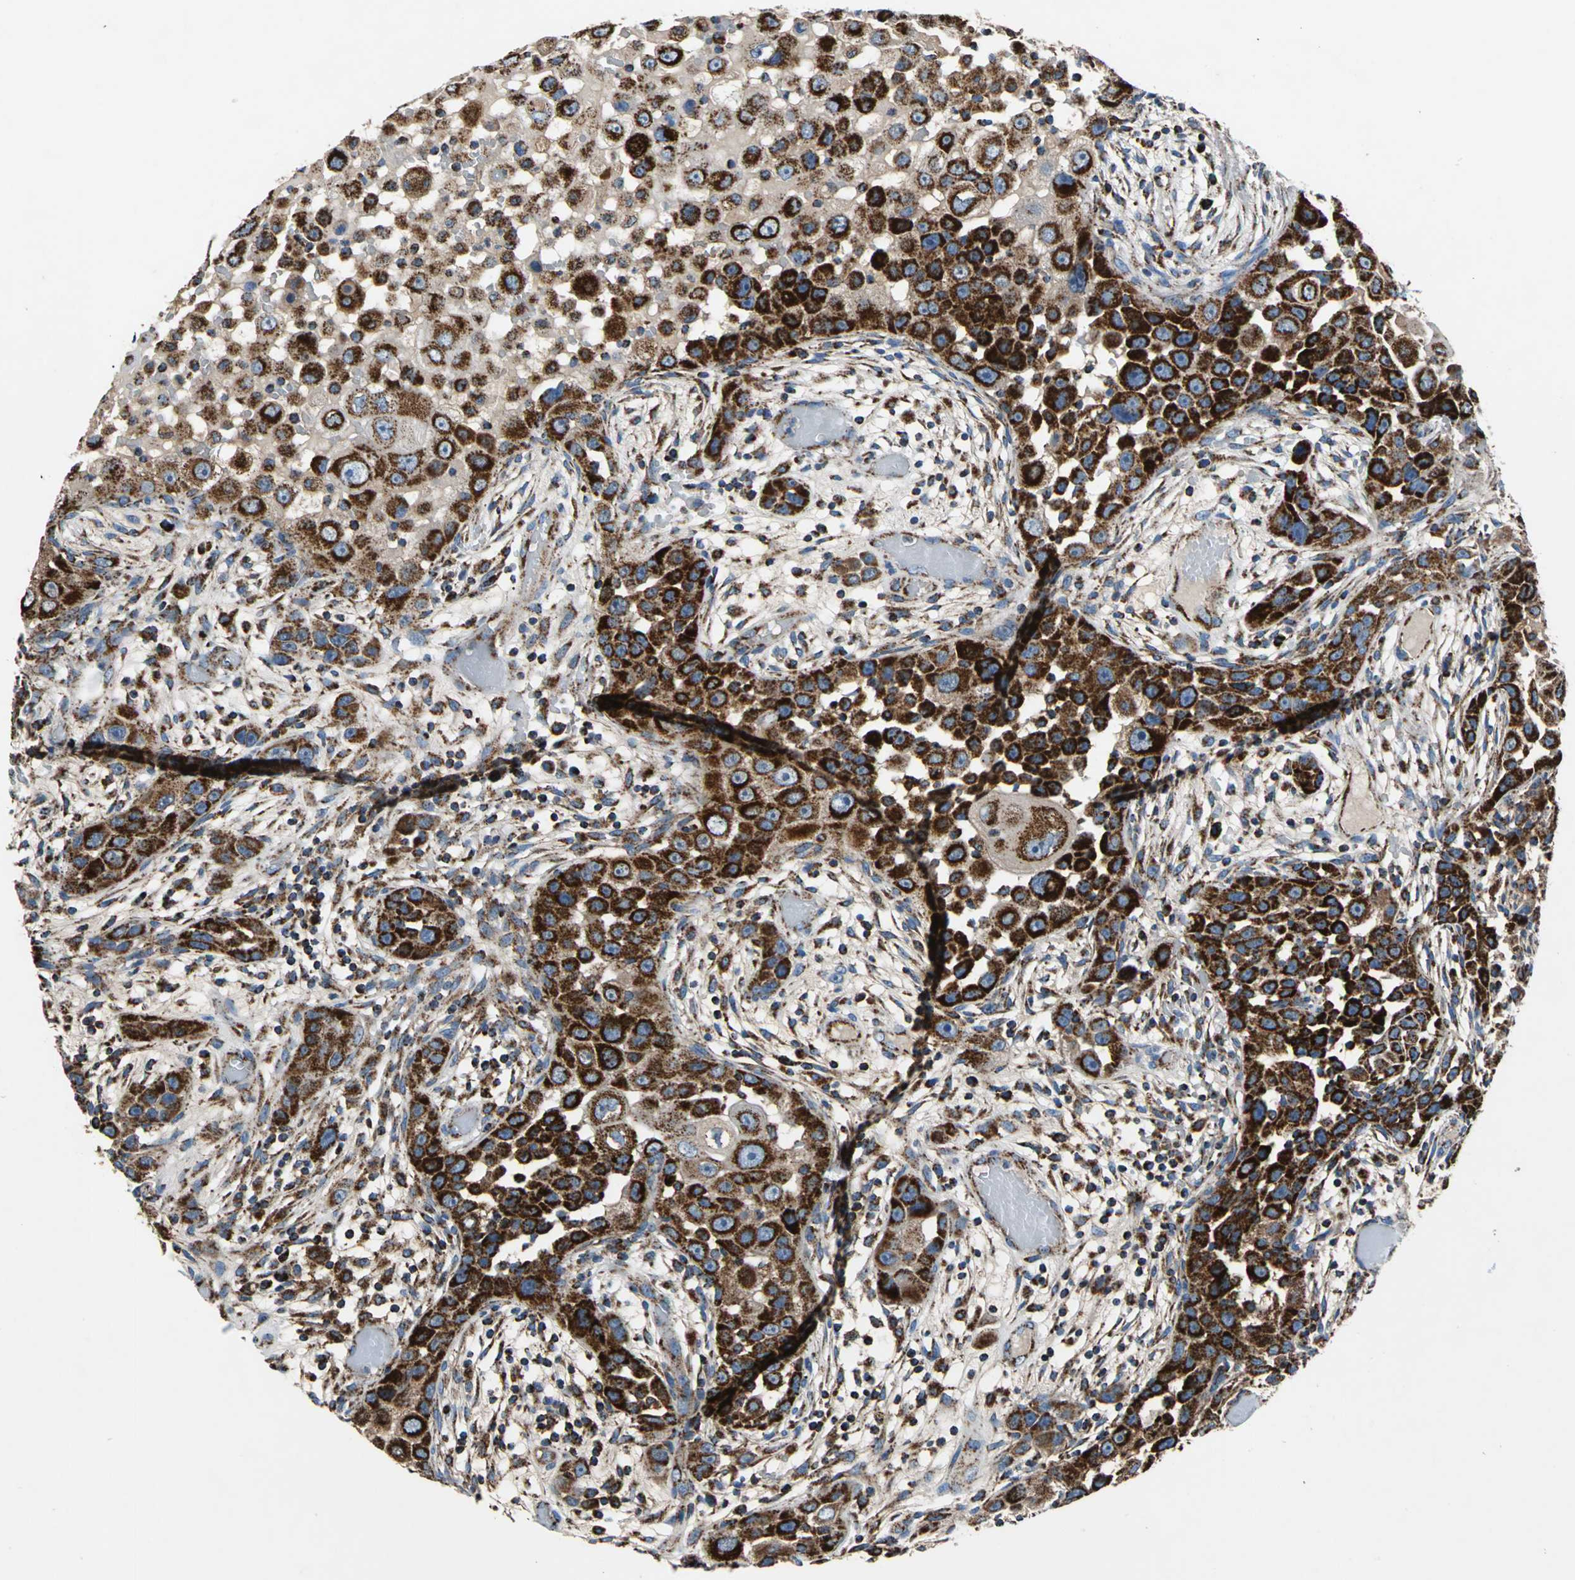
{"staining": {"intensity": "strong", "quantity": ">75%", "location": "cytoplasmic/membranous"}, "tissue": "head and neck cancer", "cell_type": "Tumor cells", "image_type": "cancer", "snomed": [{"axis": "morphology", "description": "Carcinoma, NOS"}, {"axis": "topography", "description": "Head-Neck"}], "caption": "This photomicrograph exhibits immunohistochemistry staining of human carcinoma (head and neck), with high strong cytoplasmic/membranous staining in approximately >75% of tumor cells.", "gene": "ECH1", "patient": {"sex": "male", "age": 87}}